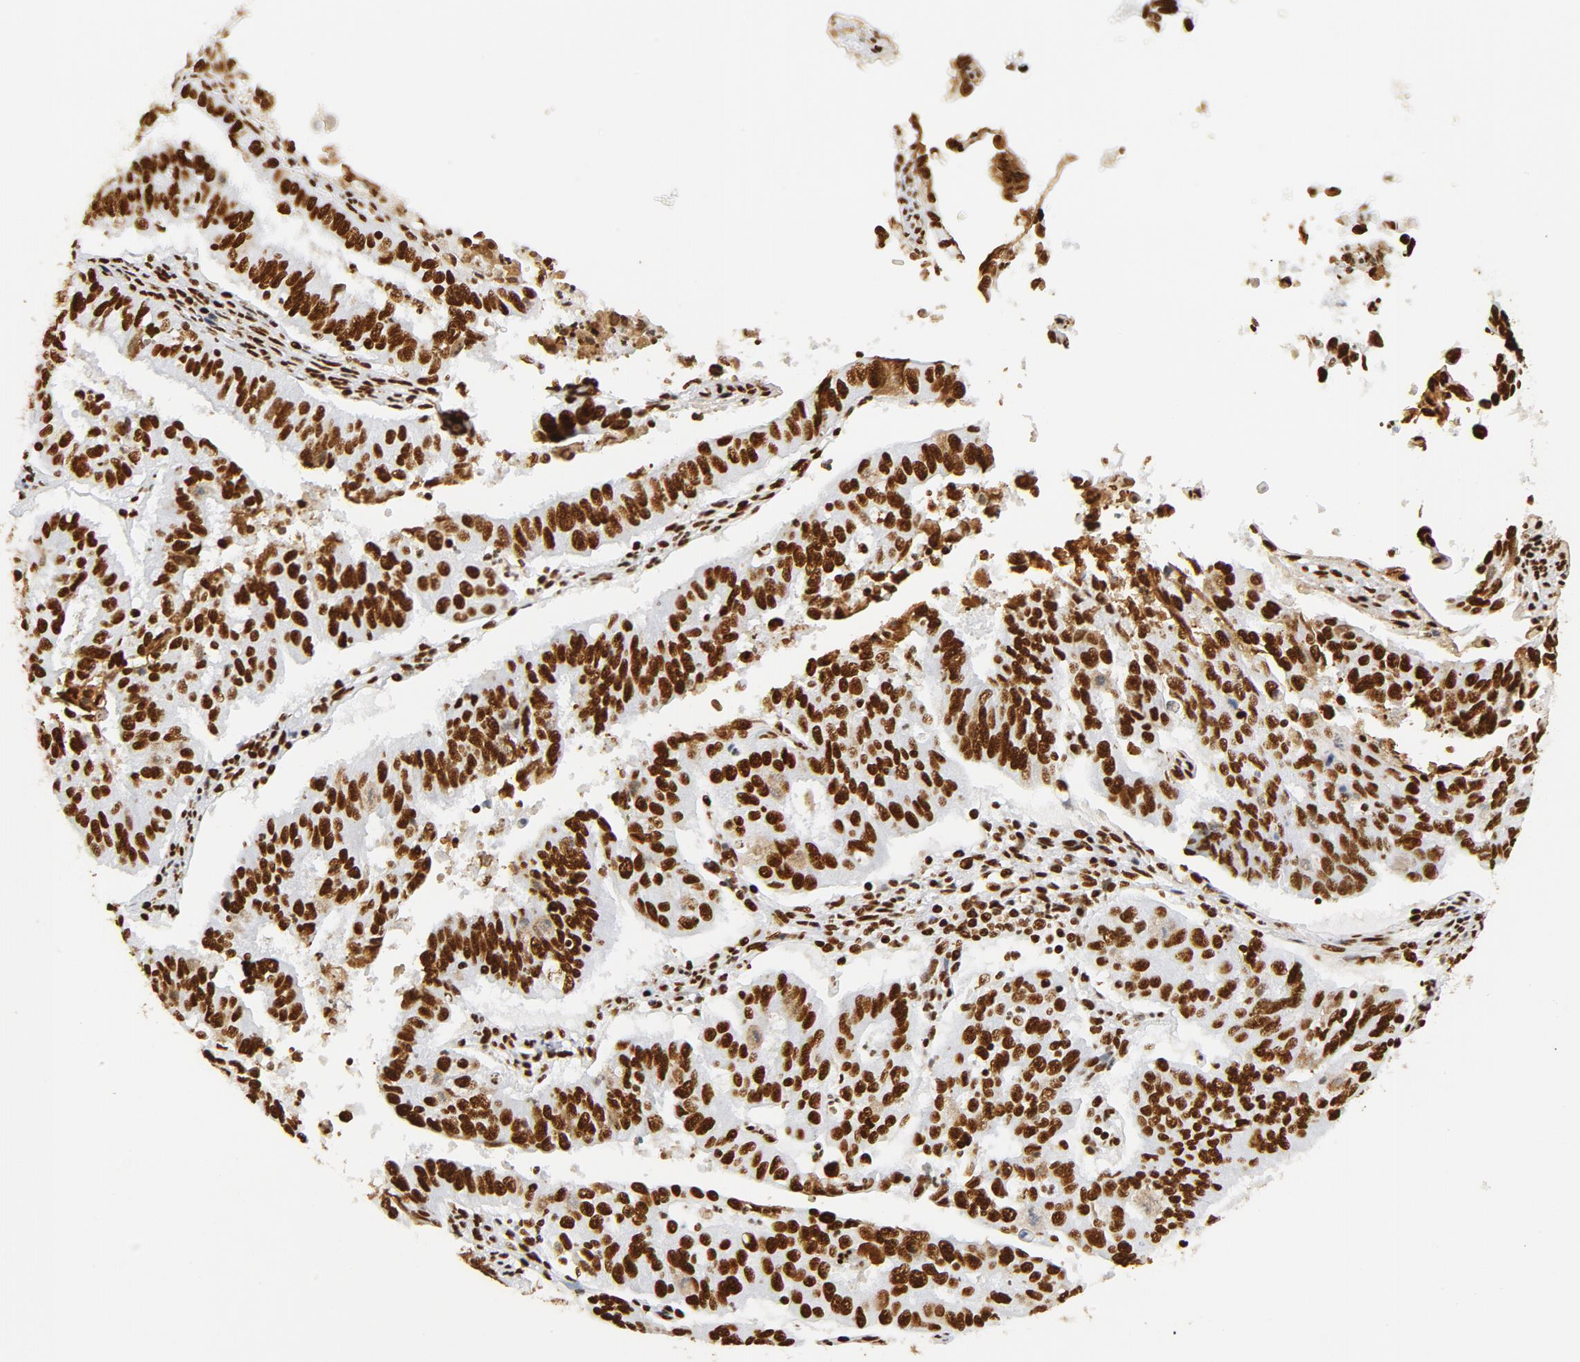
{"staining": {"intensity": "strong", "quantity": ">75%", "location": "nuclear"}, "tissue": "endometrial cancer", "cell_type": "Tumor cells", "image_type": "cancer", "snomed": [{"axis": "morphology", "description": "Adenocarcinoma, NOS"}, {"axis": "topography", "description": "Endometrium"}], "caption": "Endometrial cancer tissue exhibits strong nuclear expression in approximately >75% of tumor cells", "gene": "XRCC6", "patient": {"sex": "female", "age": 42}}